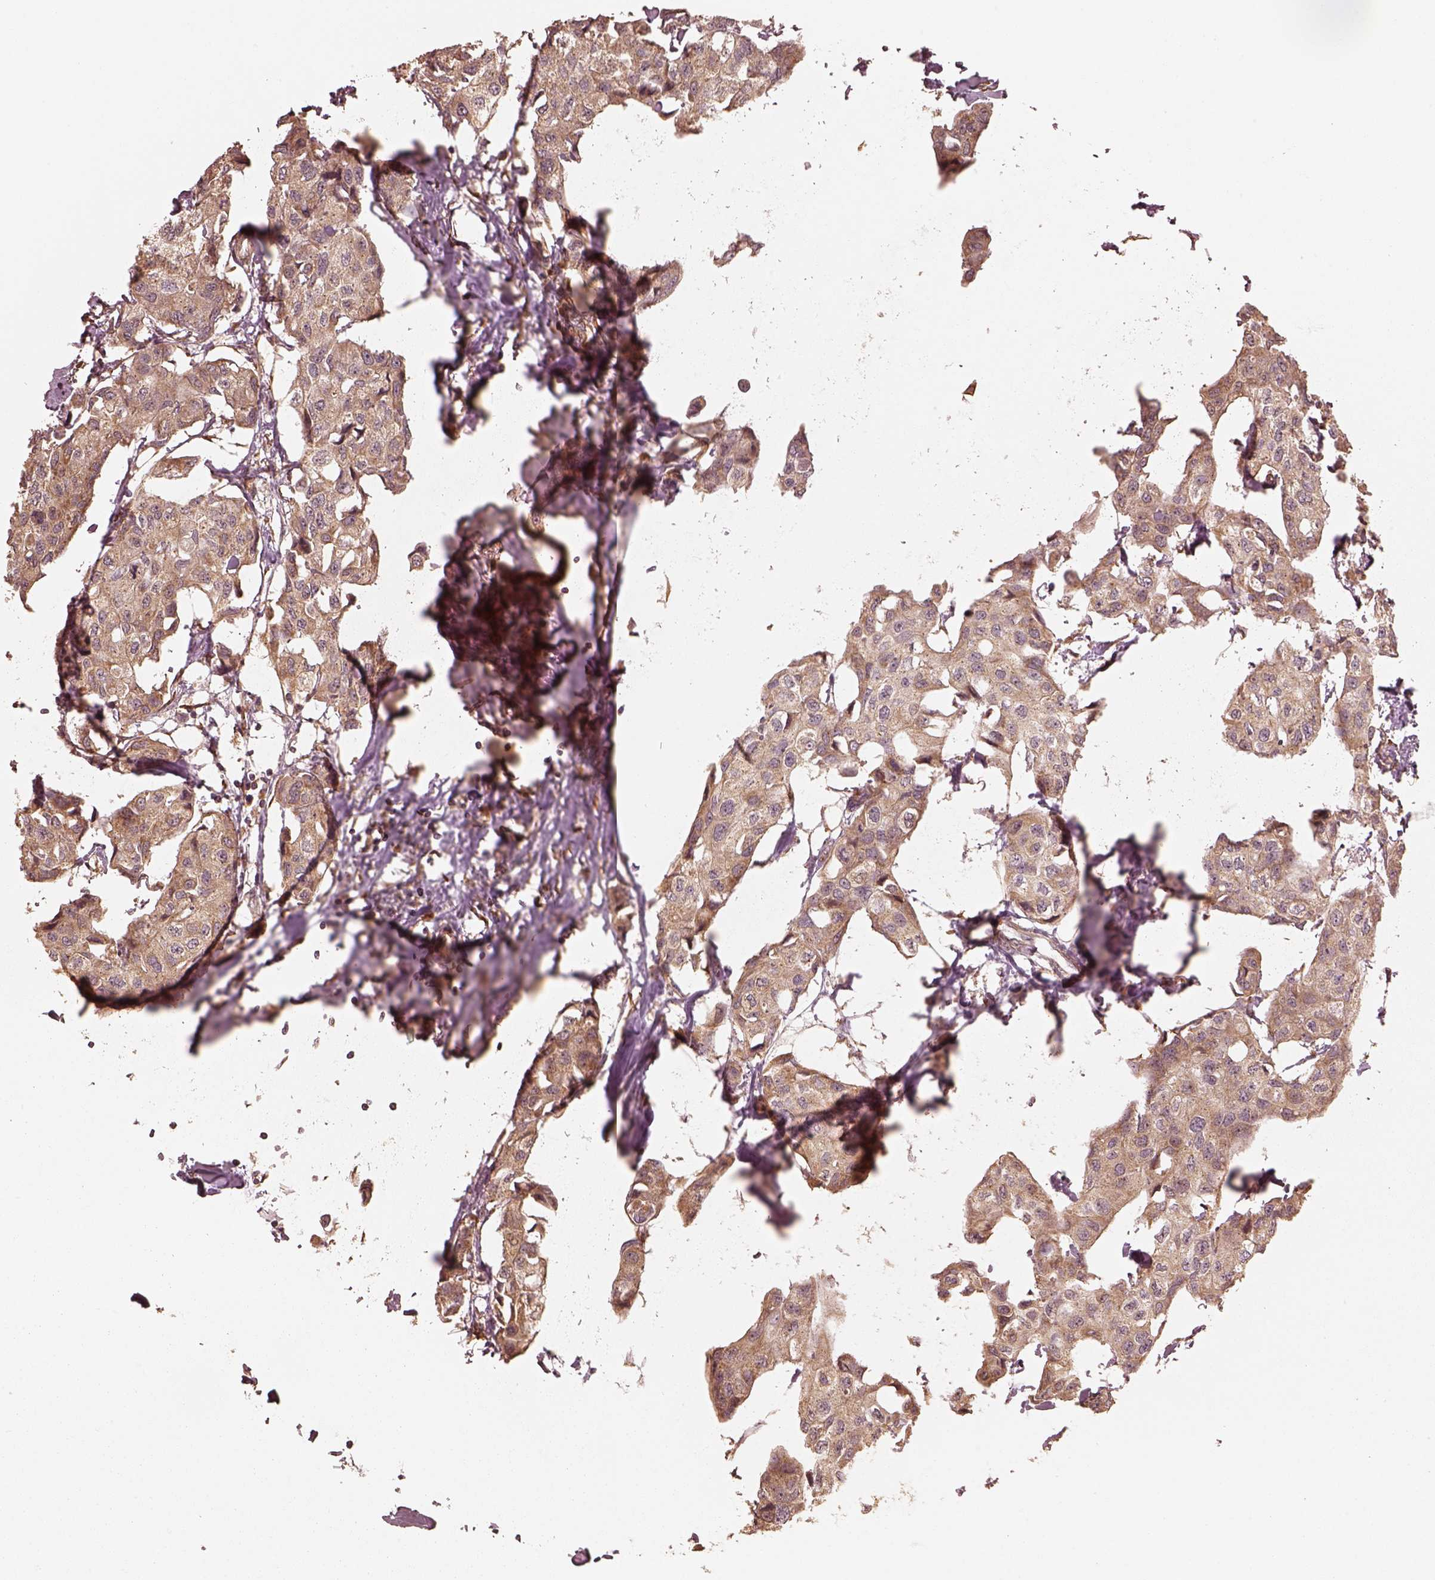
{"staining": {"intensity": "weak", "quantity": ">75%", "location": "cytoplasmic/membranous"}, "tissue": "breast cancer", "cell_type": "Tumor cells", "image_type": "cancer", "snomed": [{"axis": "morphology", "description": "Duct carcinoma"}, {"axis": "topography", "description": "Breast"}], "caption": "Breast intraductal carcinoma was stained to show a protein in brown. There is low levels of weak cytoplasmic/membranous staining in about >75% of tumor cells.", "gene": "DNAJC25", "patient": {"sex": "female", "age": 80}}